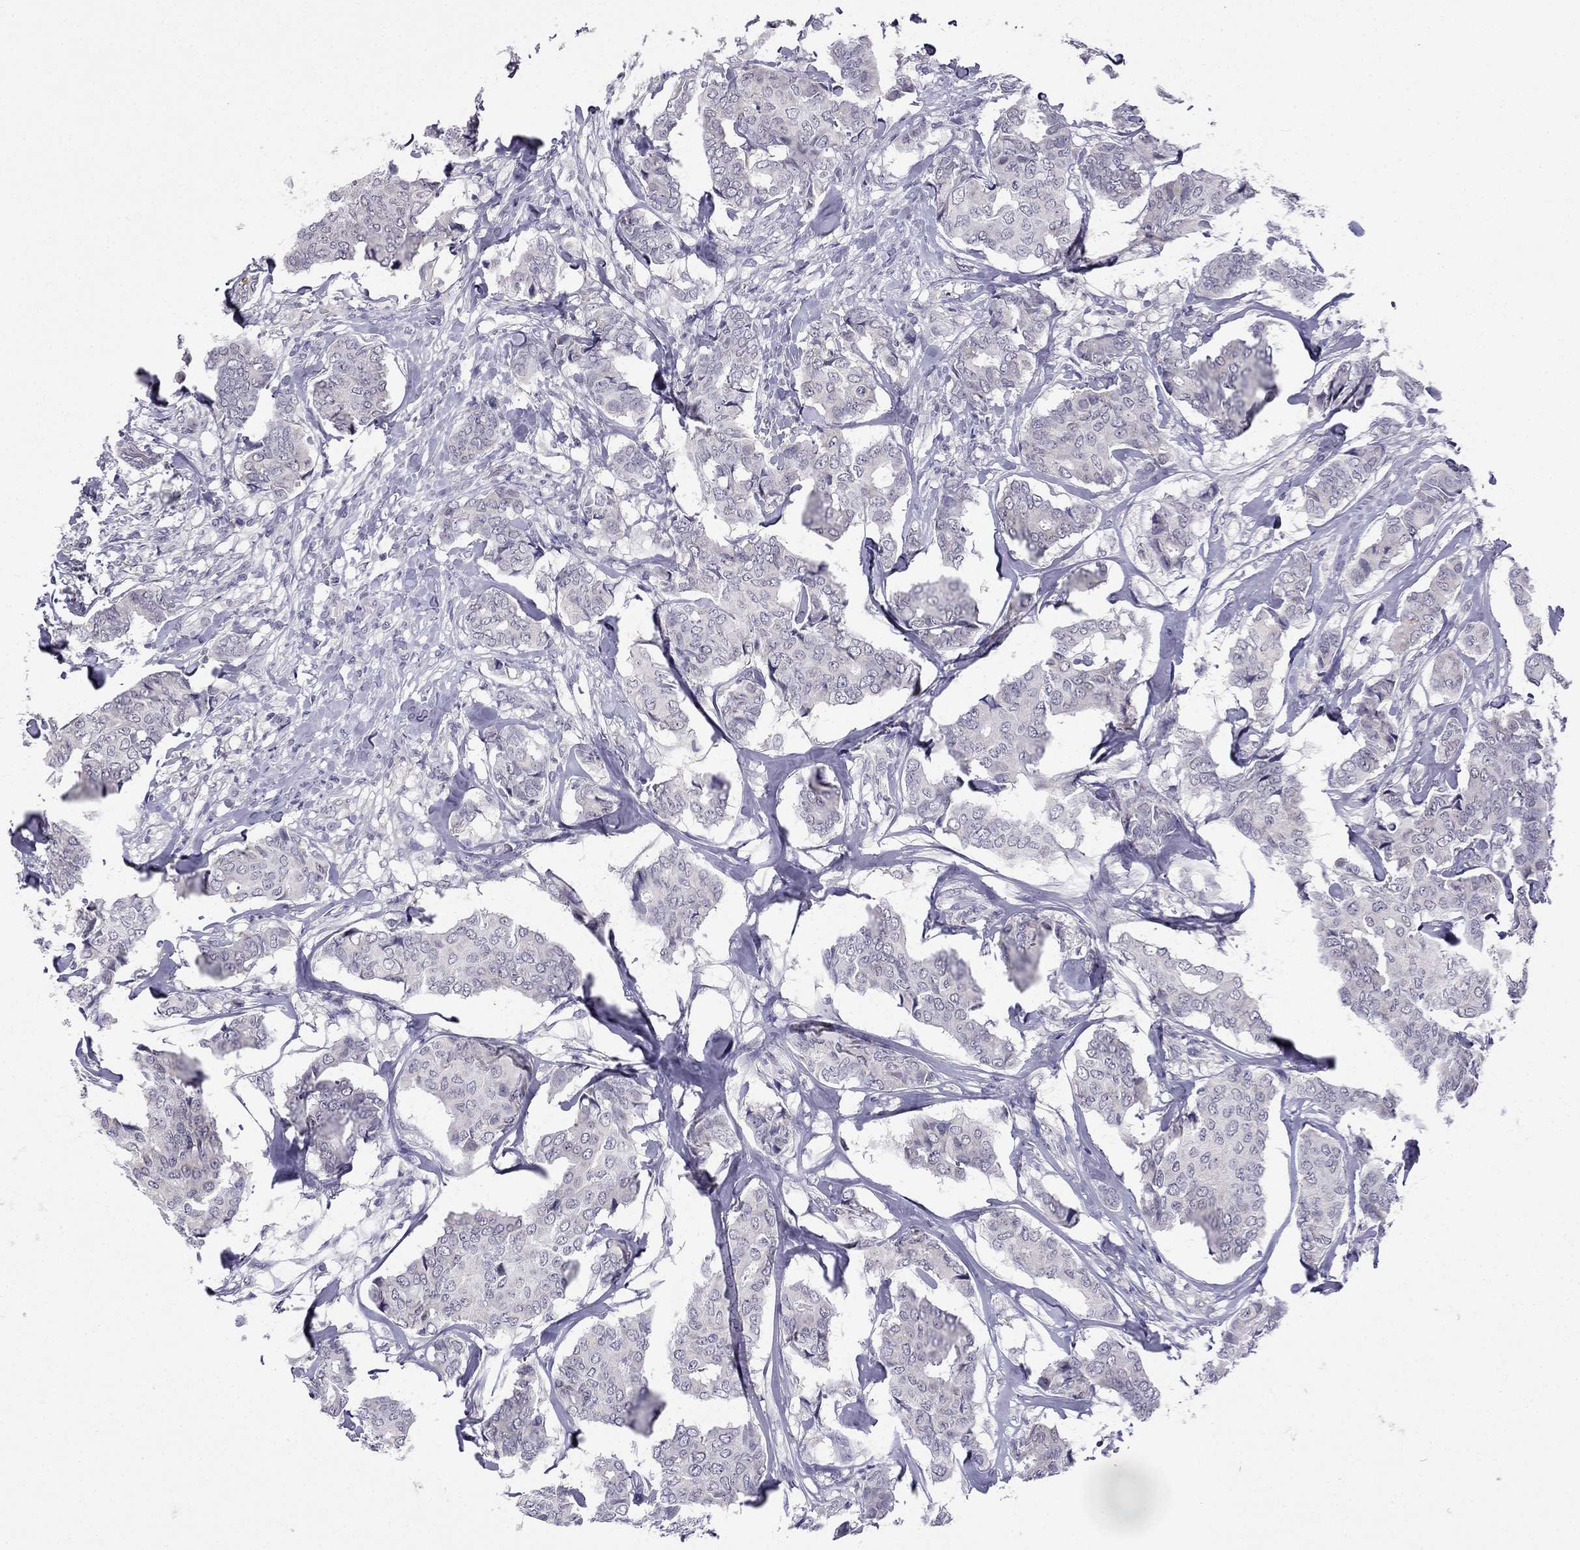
{"staining": {"intensity": "negative", "quantity": "none", "location": "none"}, "tissue": "breast cancer", "cell_type": "Tumor cells", "image_type": "cancer", "snomed": [{"axis": "morphology", "description": "Duct carcinoma"}, {"axis": "topography", "description": "Breast"}], "caption": "Human breast cancer (infiltrating ductal carcinoma) stained for a protein using immunohistochemistry (IHC) reveals no staining in tumor cells.", "gene": "C5orf49", "patient": {"sex": "female", "age": 75}}